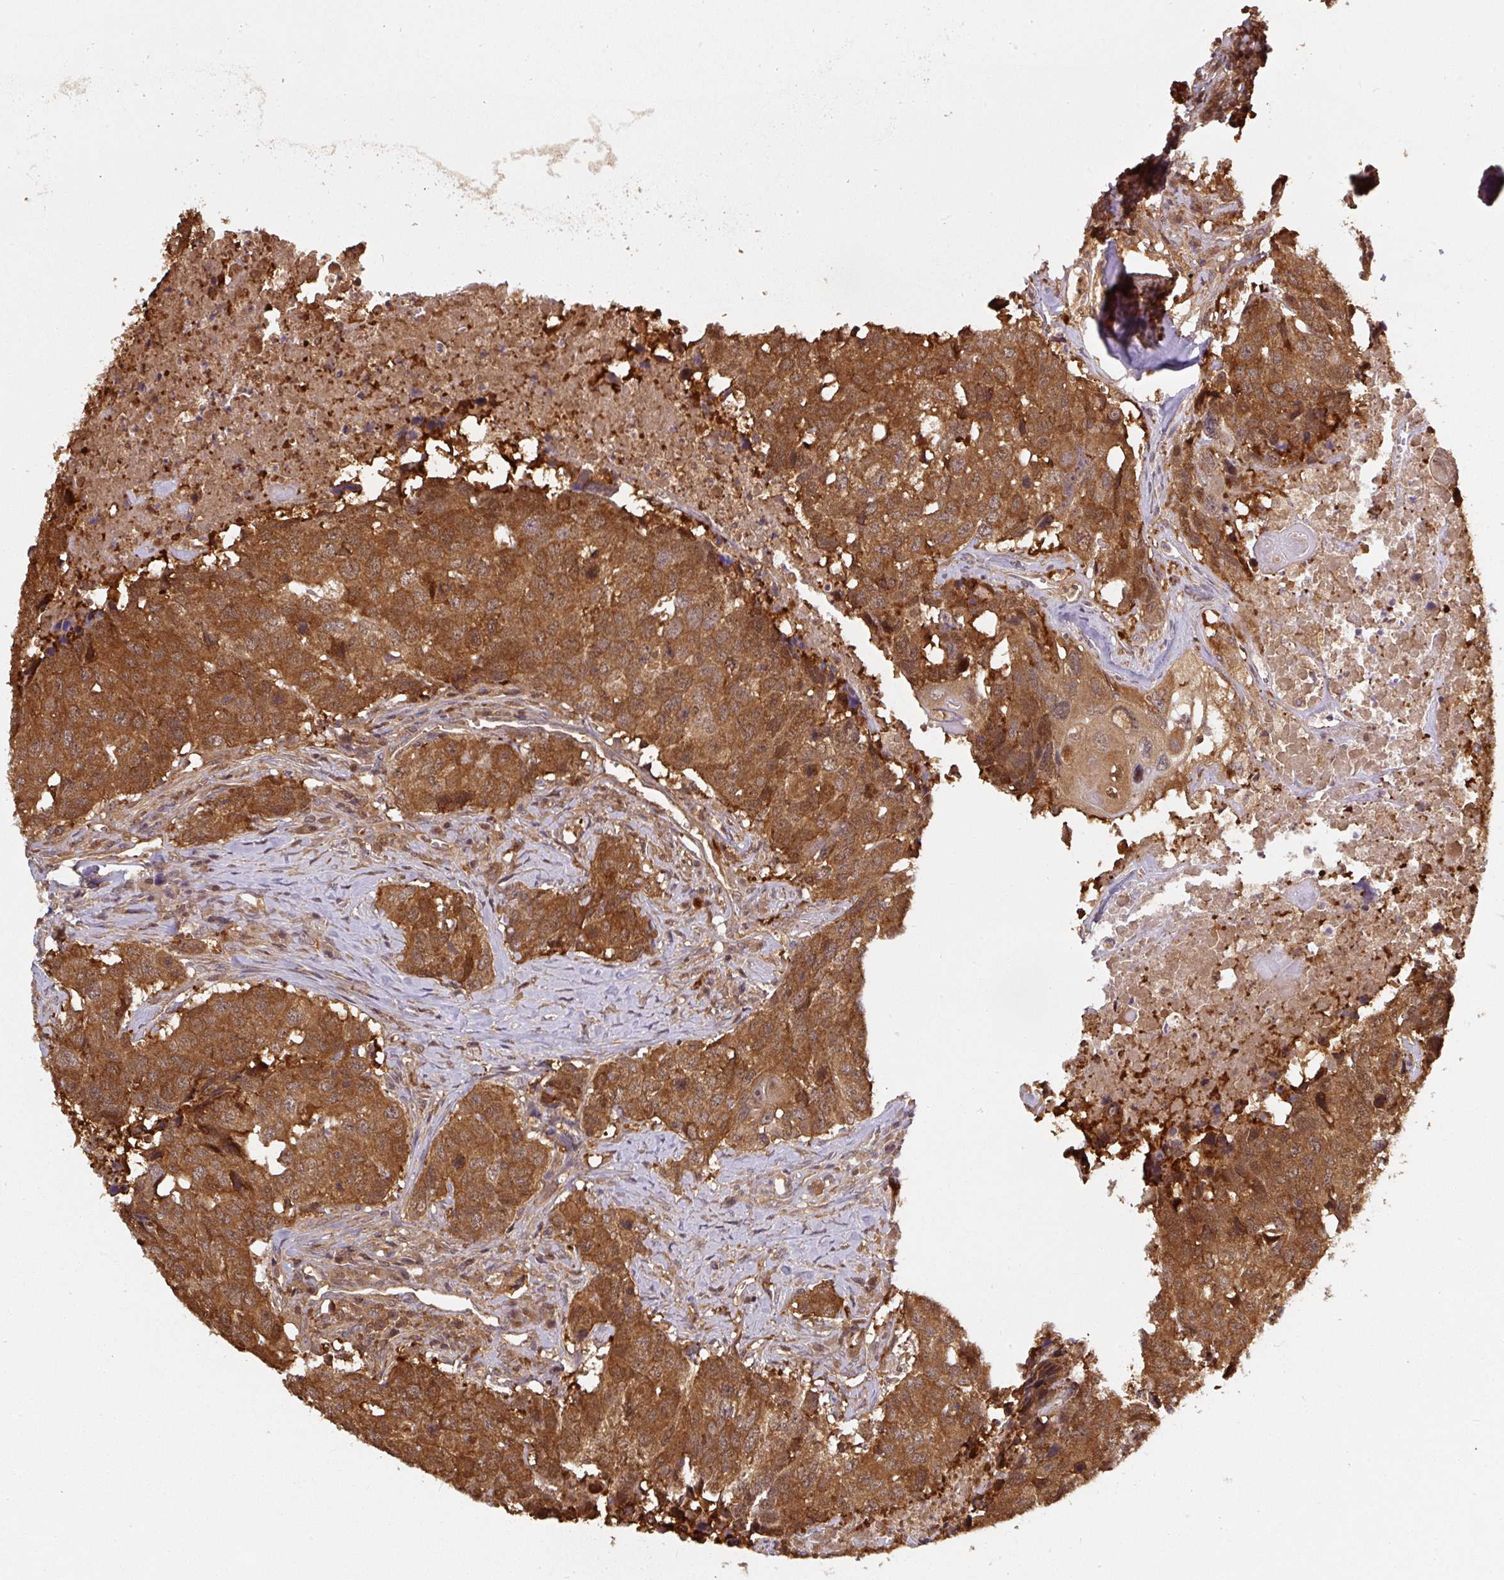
{"staining": {"intensity": "moderate", "quantity": ">75%", "location": "cytoplasmic/membranous,nuclear"}, "tissue": "head and neck cancer", "cell_type": "Tumor cells", "image_type": "cancer", "snomed": [{"axis": "morphology", "description": "Normal tissue, NOS"}, {"axis": "morphology", "description": "Squamous cell carcinoma, NOS"}, {"axis": "topography", "description": "Skeletal muscle"}, {"axis": "topography", "description": "Vascular tissue"}, {"axis": "topography", "description": "Peripheral nerve tissue"}, {"axis": "topography", "description": "Head-Neck"}], "caption": "Head and neck cancer was stained to show a protein in brown. There is medium levels of moderate cytoplasmic/membranous and nuclear expression in about >75% of tumor cells.", "gene": "ST13", "patient": {"sex": "male", "age": 66}}